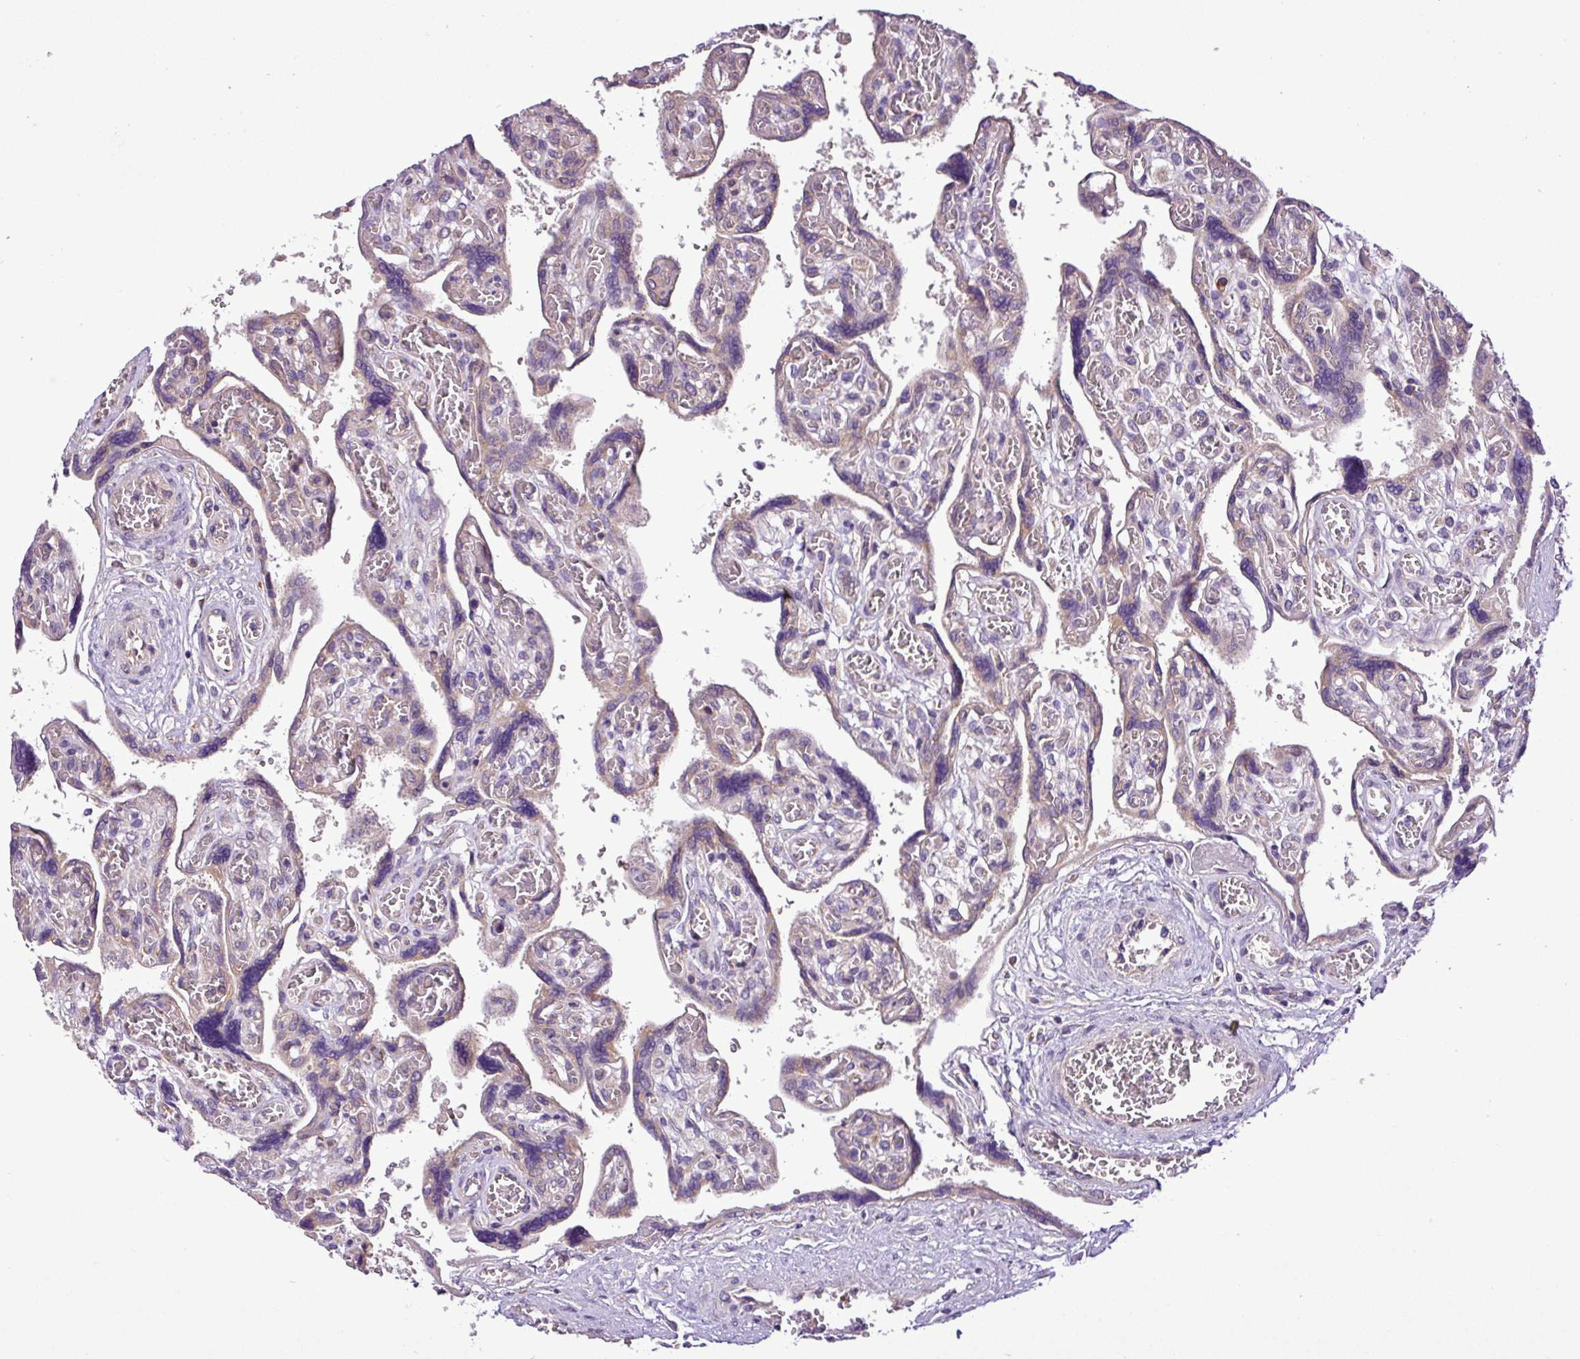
{"staining": {"intensity": "strong", "quantity": ">75%", "location": "cytoplasmic/membranous"}, "tissue": "placenta", "cell_type": "Decidual cells", "image_type": "normal", "snomed": [{"axis": "morphology", "description": "Normal tissue, NOS"}, {"axis": "topography", "description": "Placenta"}], "caption": "A high amount of strong cytoplasmic/membranous staining is appreciated in about >75% of decidual cells in unremarkable placenta.", "gene": "RPL13", "patient": {"sex": "female", "age": 39}}